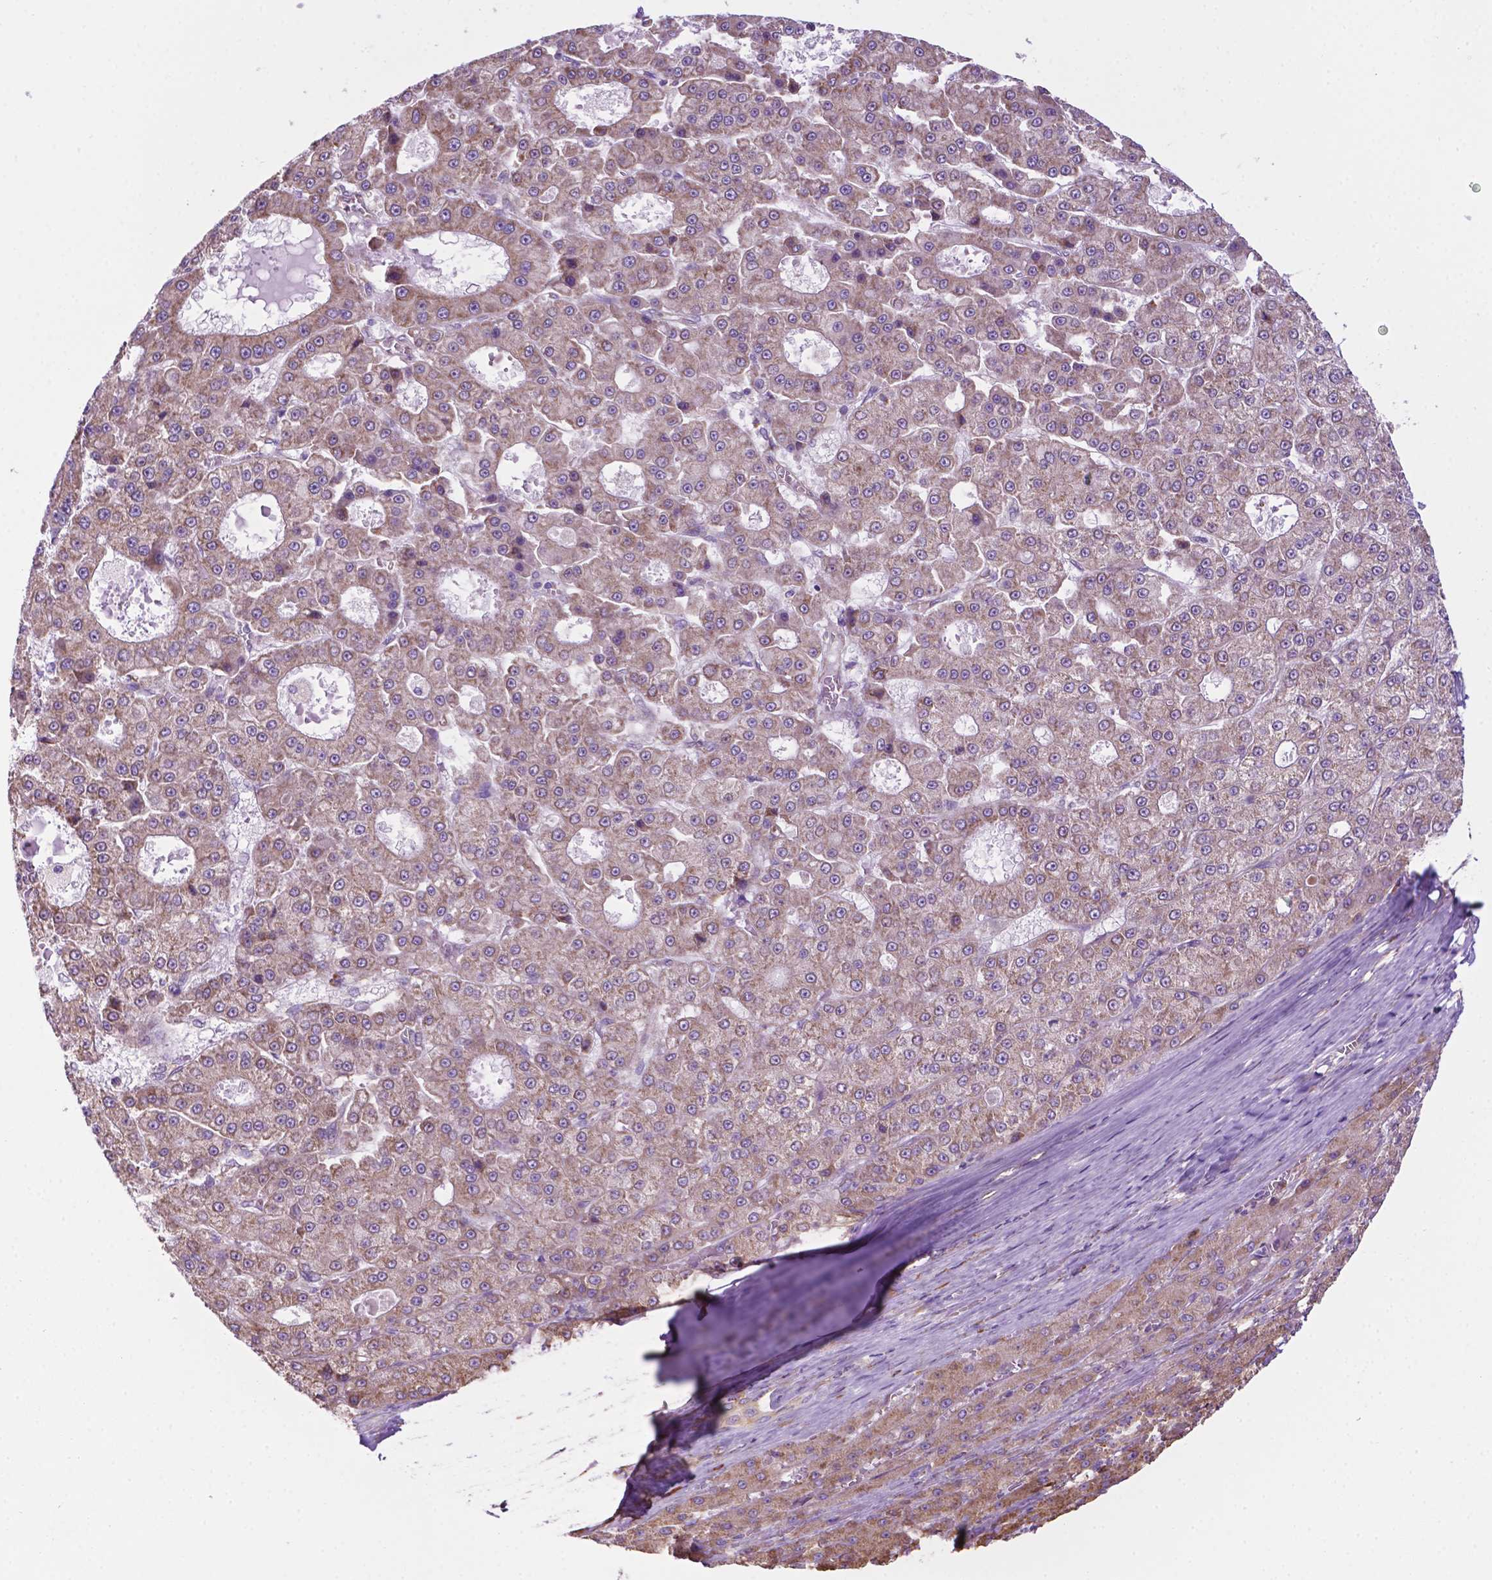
{"staining": {"intensity": "weak", "quantity": "25%-75%", "location": "cytoplasmic/membranous"}, "tissue": "liver cancer", "cell_type": "Tumor cells", "image_type": "cancer", "snomed": [{"axis": "morphology", "description": "Carcinoma, Hepatocellular, NOS"}, {"axis": "topography", "description": "Liver"}], "caption": "Approximately 25%-75% of tumor cells in human liver cancer (hepatocellular carcinoma) reveal weak cytoplasmic/membranous protein staining as visualized by brown immunohistochemical staining.", "gene": "RPL29", "patient": {"sex": "male", "age": 70}}